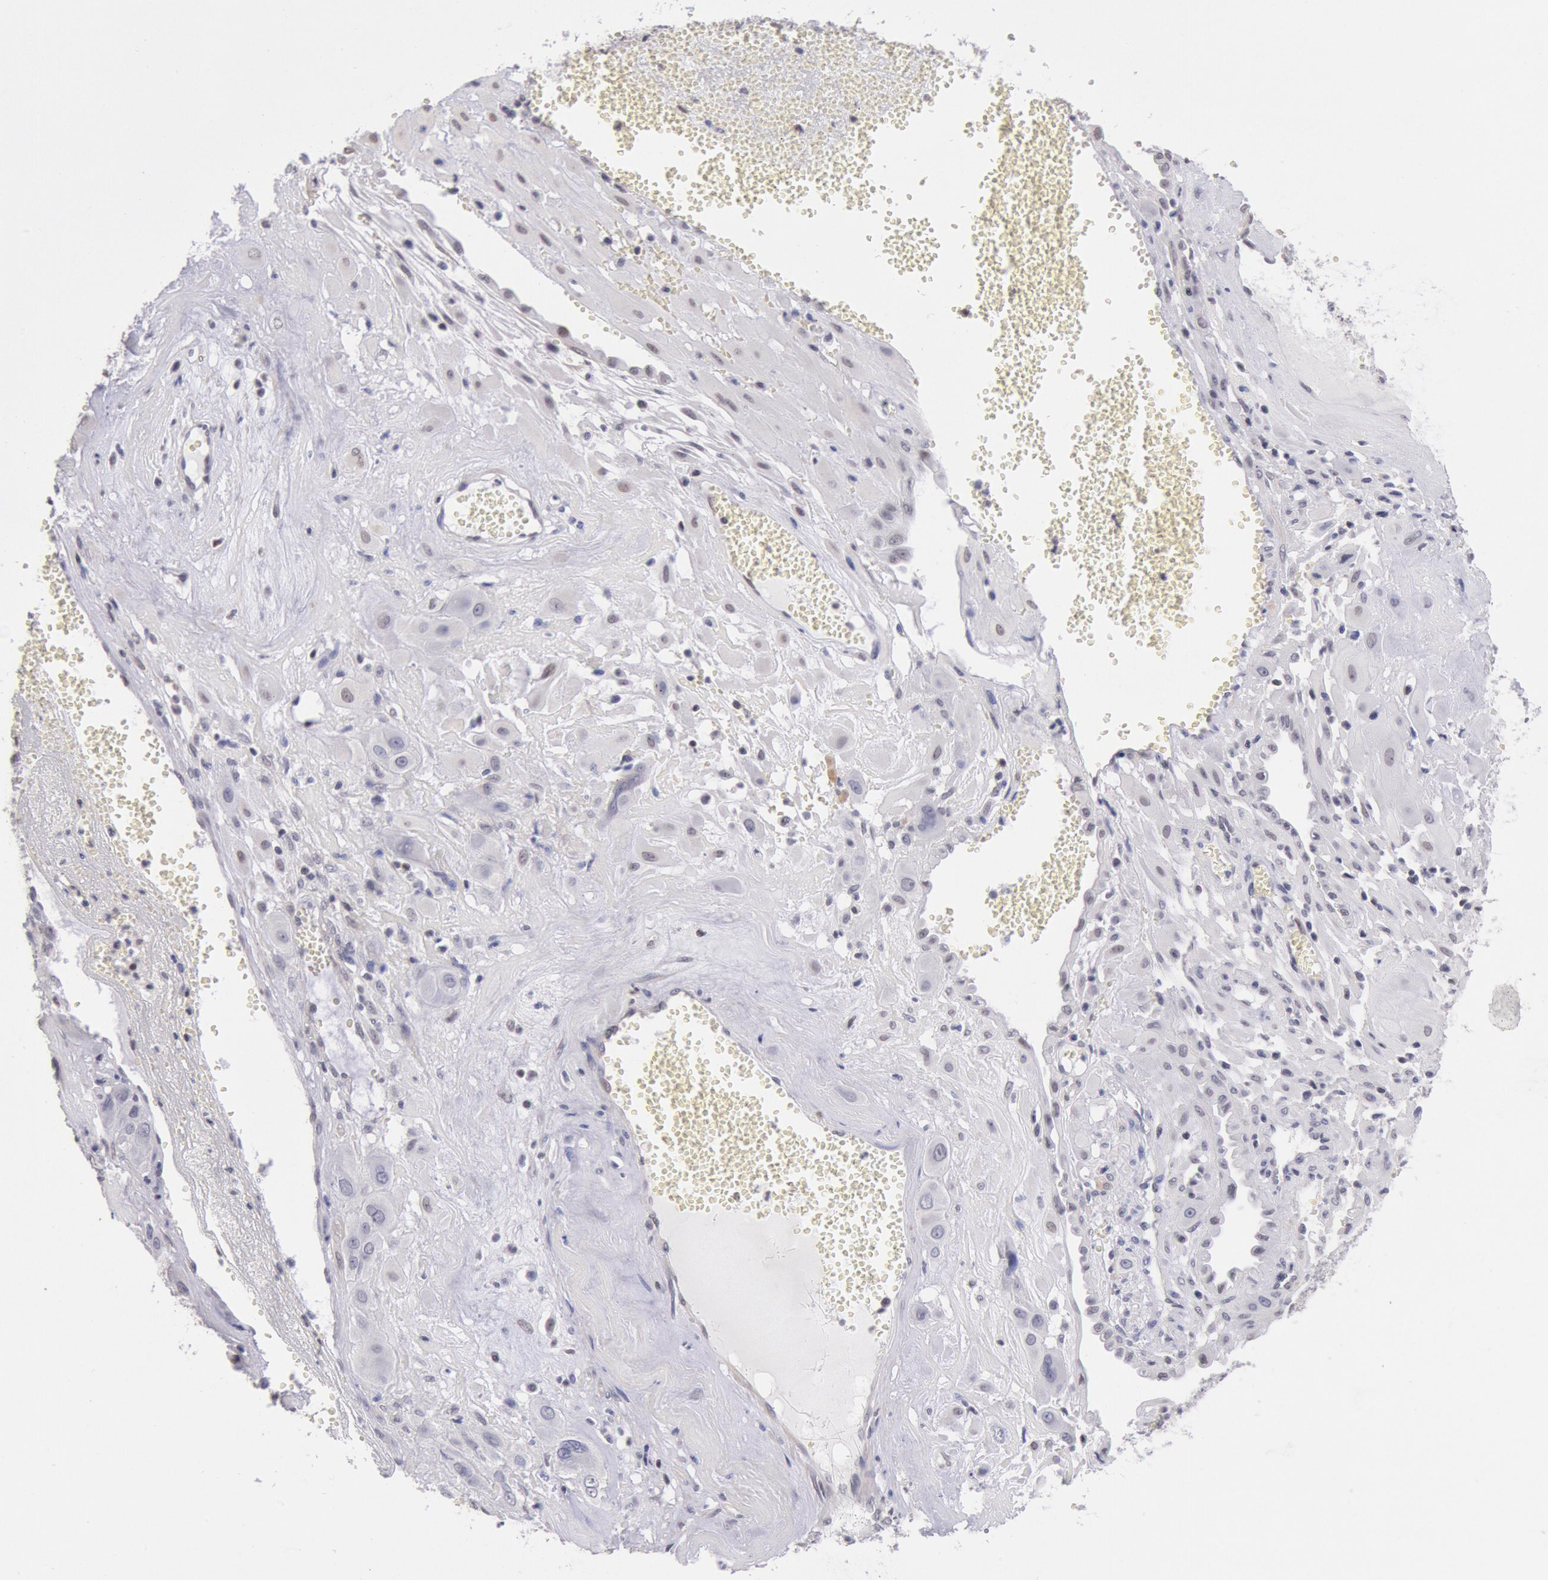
{"staining": {"intensity": "negative", "quantity": "none", "location": "none"}, "tissue": "cervical cancer", "cell_type": "Tumor cells", "image_type": "cancer", "snomed": [{"axis": "morphology", "description": "Squamous cell carcinoma, NOS"}, {"axis": "topography", "description": "Cervix"}], "caption": "Tumor cells are negative for protein expression in human cervical squamous cell carcinoma.", "gene": "MYH7", "patient": {"sex": "female", "age": 34}}